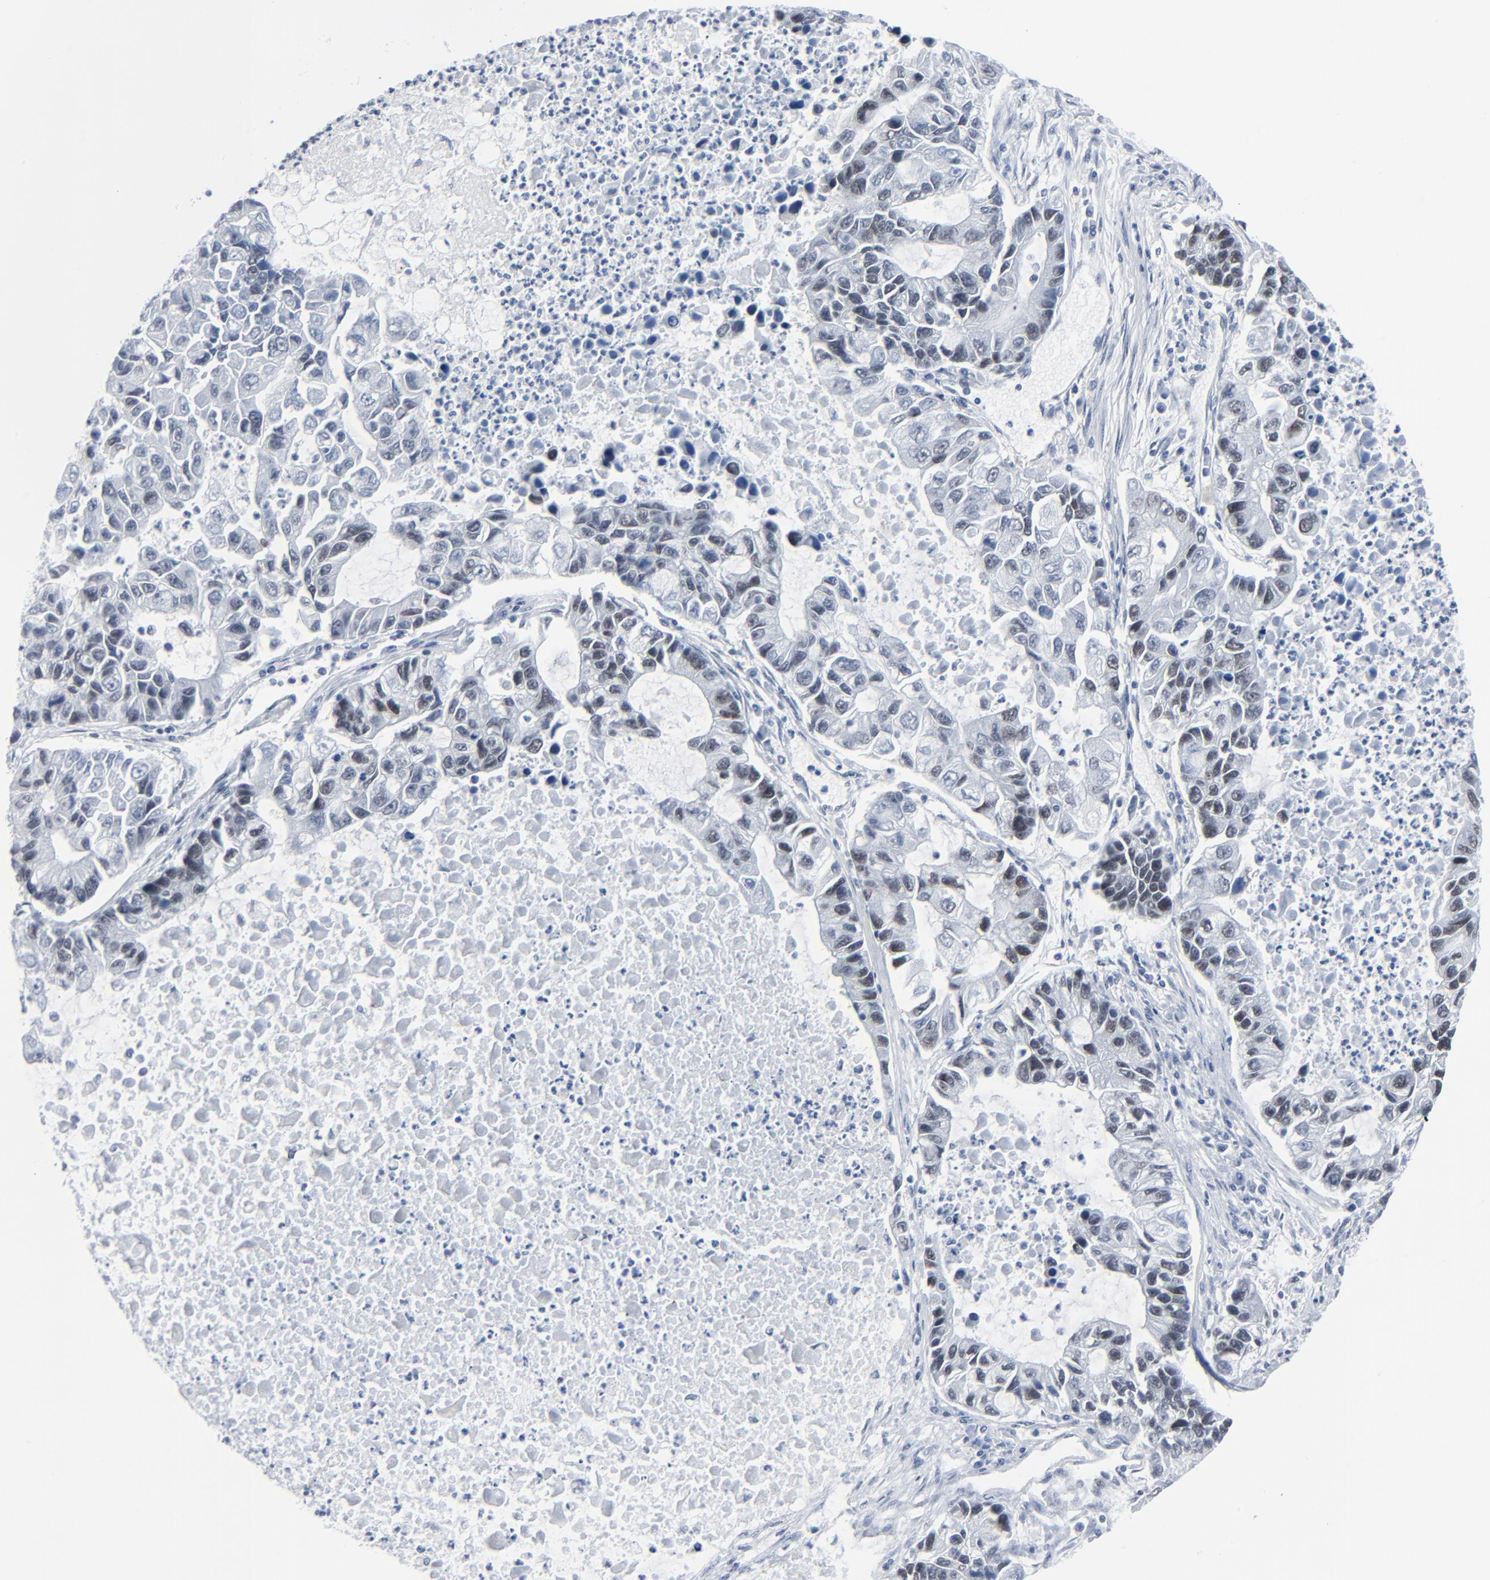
{"staining": {"intensity": "weak", "quantity": "25%-75%", "location": "nuclear"}, "tissue": "lung cancer", "cell_type": "Tumor cells", "image_type": "cancer", "snomed": [{"axis": "morphology", "description": "Adenocarcinoma, NOS"}, {"axis": "topography", "description": "Lung"}], "caption": "Immunohistochemical staining of human lung cancer displays low levels of weak nuclear protein staining in approximately 25%-75% of tumor cells.", "gene": "SIRT1", "patient": {"sex": "female", "age": 51}}